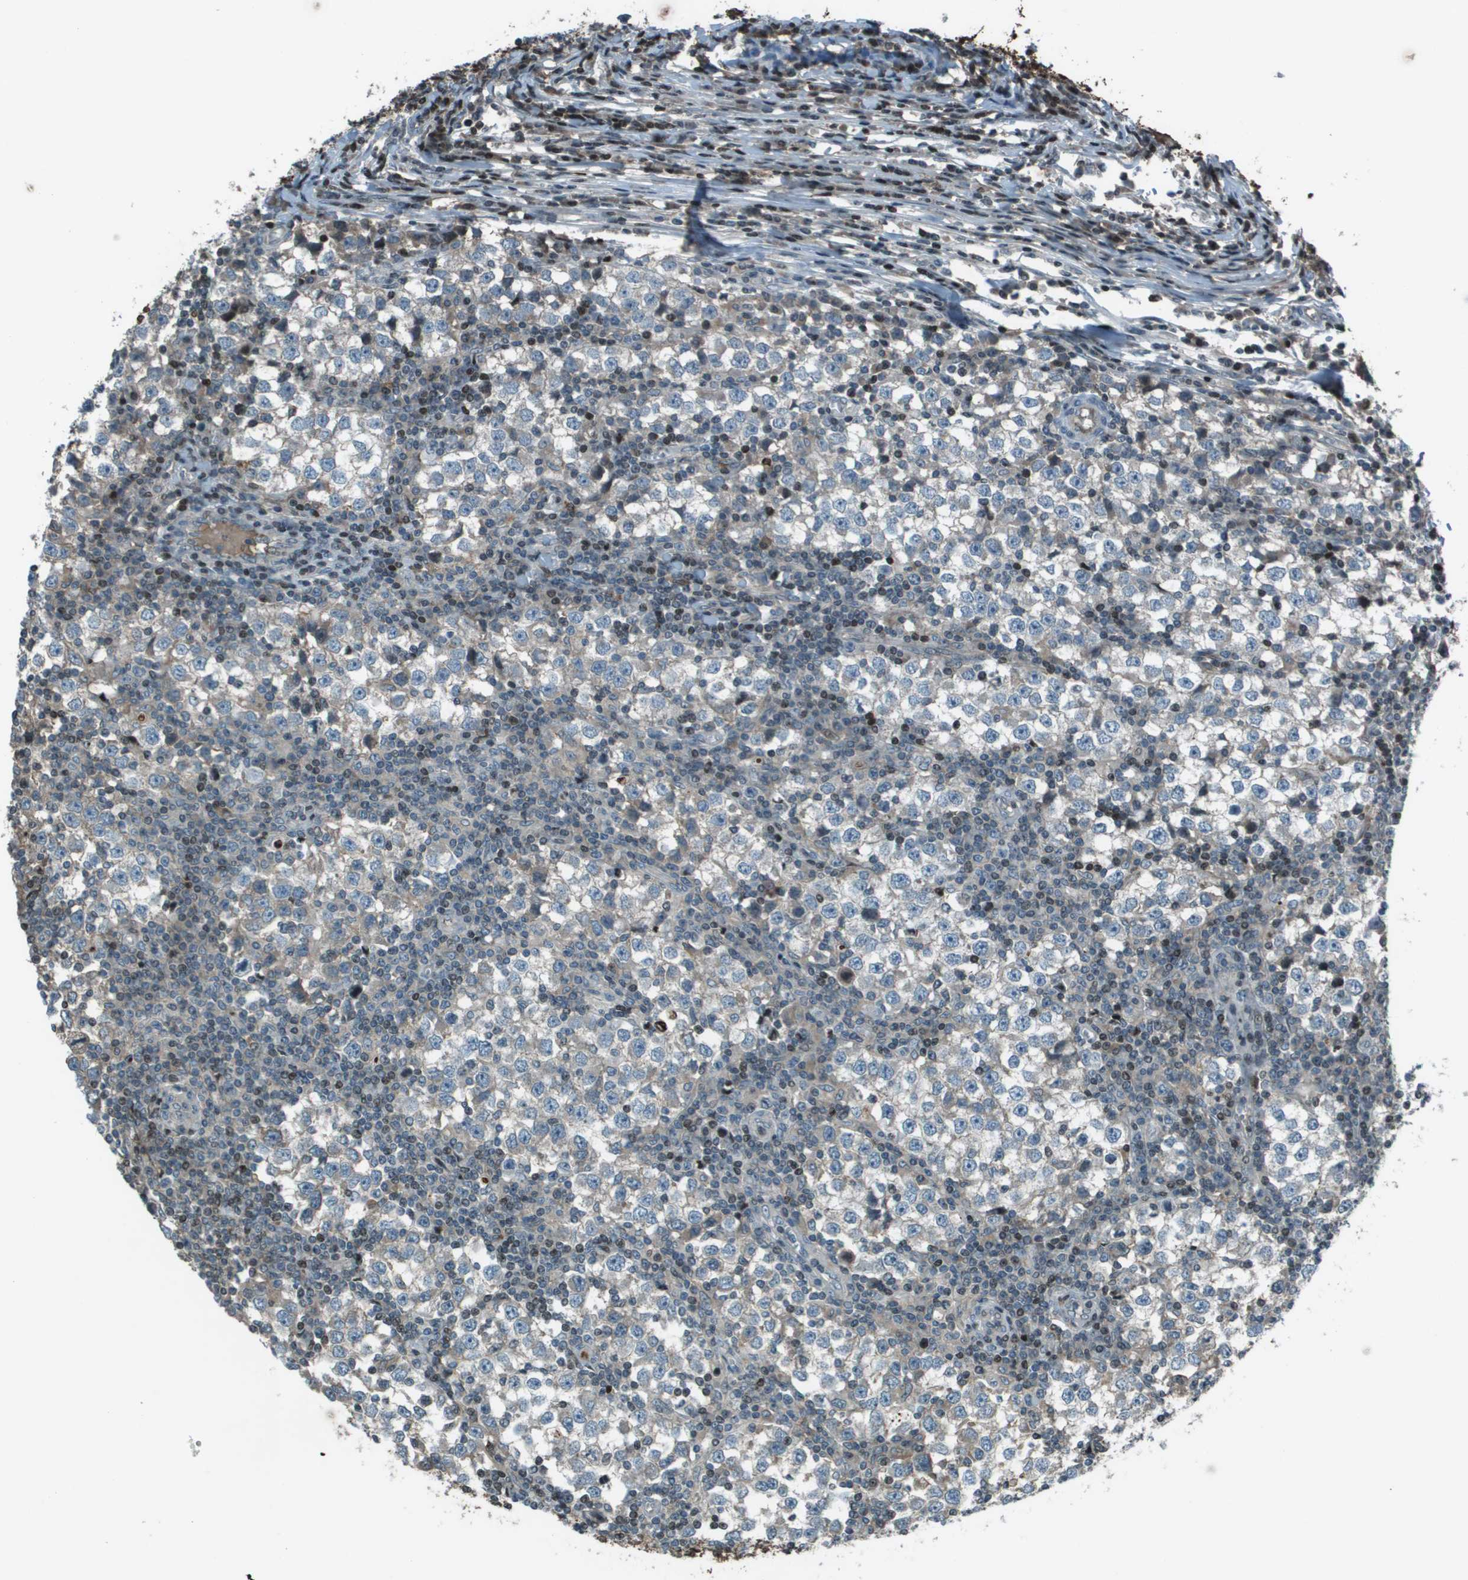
{"staining": {"intensity": "weak", "quantity": "<25%", "location": "cytoplasmic/membranous"}, "tissue": "testis cancer", "cell_type": "Tumor cells", "image_type": "cancer", "snomed": [{"axis": "morphology", "description": "Seminoma, NOS"}, {"axis": "topography", "description": "Testis"}], "caption": "IHC of human testis cancer reveals no expression in tumor cells. The staining was performed using DAB (3,3'-diaminobenzidine) to visualize the protein expression in brown, while the nuclei were stained in blue with hematoxylin (Magnification: 20x).", "gene": "CXCL12", "patient": {"sex": "male", "age": 65}}